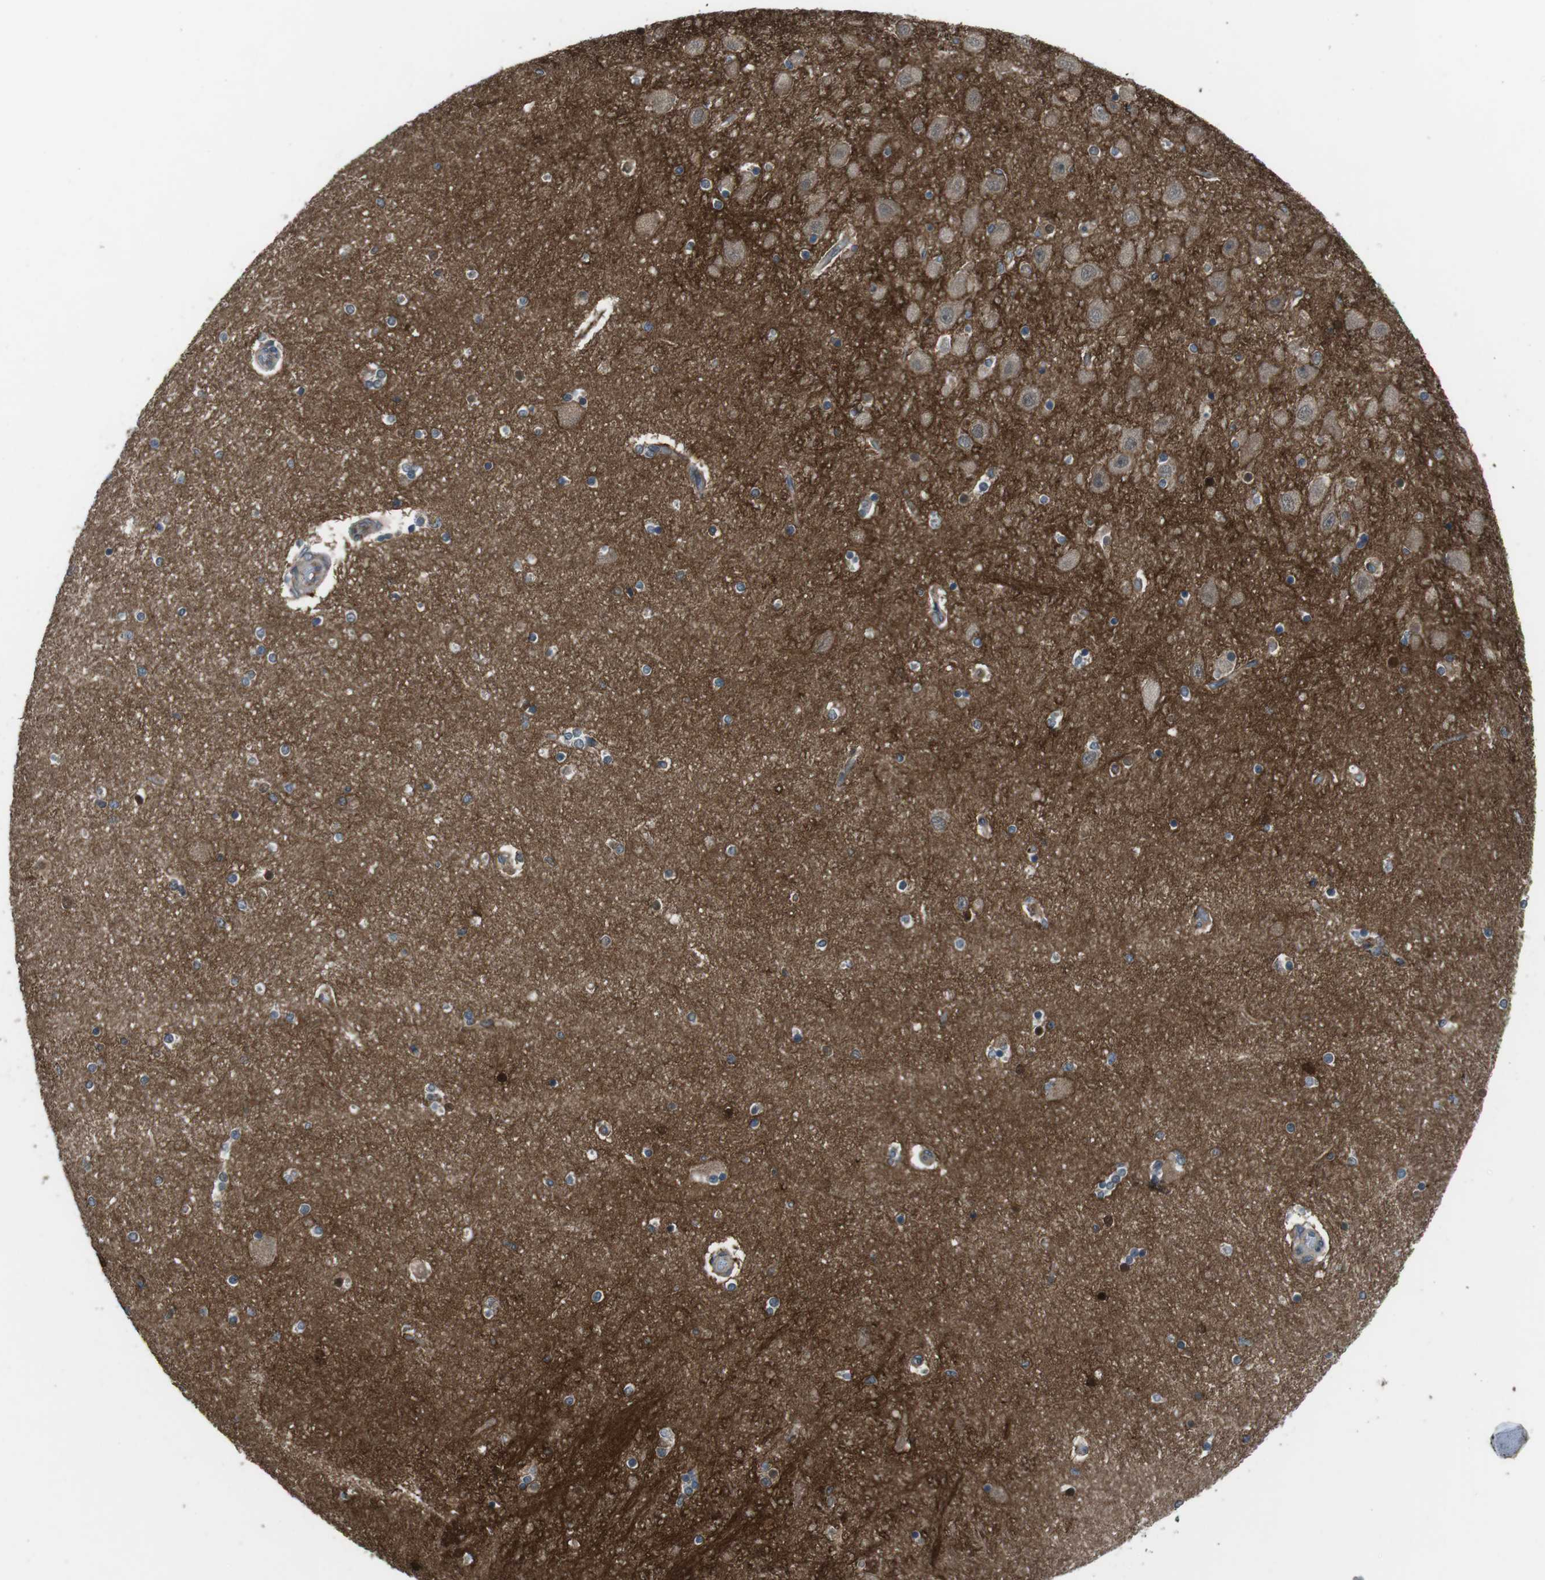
{"staining": {"intensity": "moderate", "quantity": "<25%", "location": "cytoplasmic/membranous"}, "tissue": "hippocampus", "cell_type": "Glial cells", "image_type": "normal", "snomed": [{"axis": "morphology", "description": "Normal tissue, NOS"}, {"axis": "topography", "description": "Hippocampus"}], "caption": "Immunohistochemical staining of normal human hippocampus shows low levels of moderate cytoplasmic/membranous staining in approximately <25% of glial cells.", "gene": "ANK2", "patient": {"sex": "female", "age": 54}}